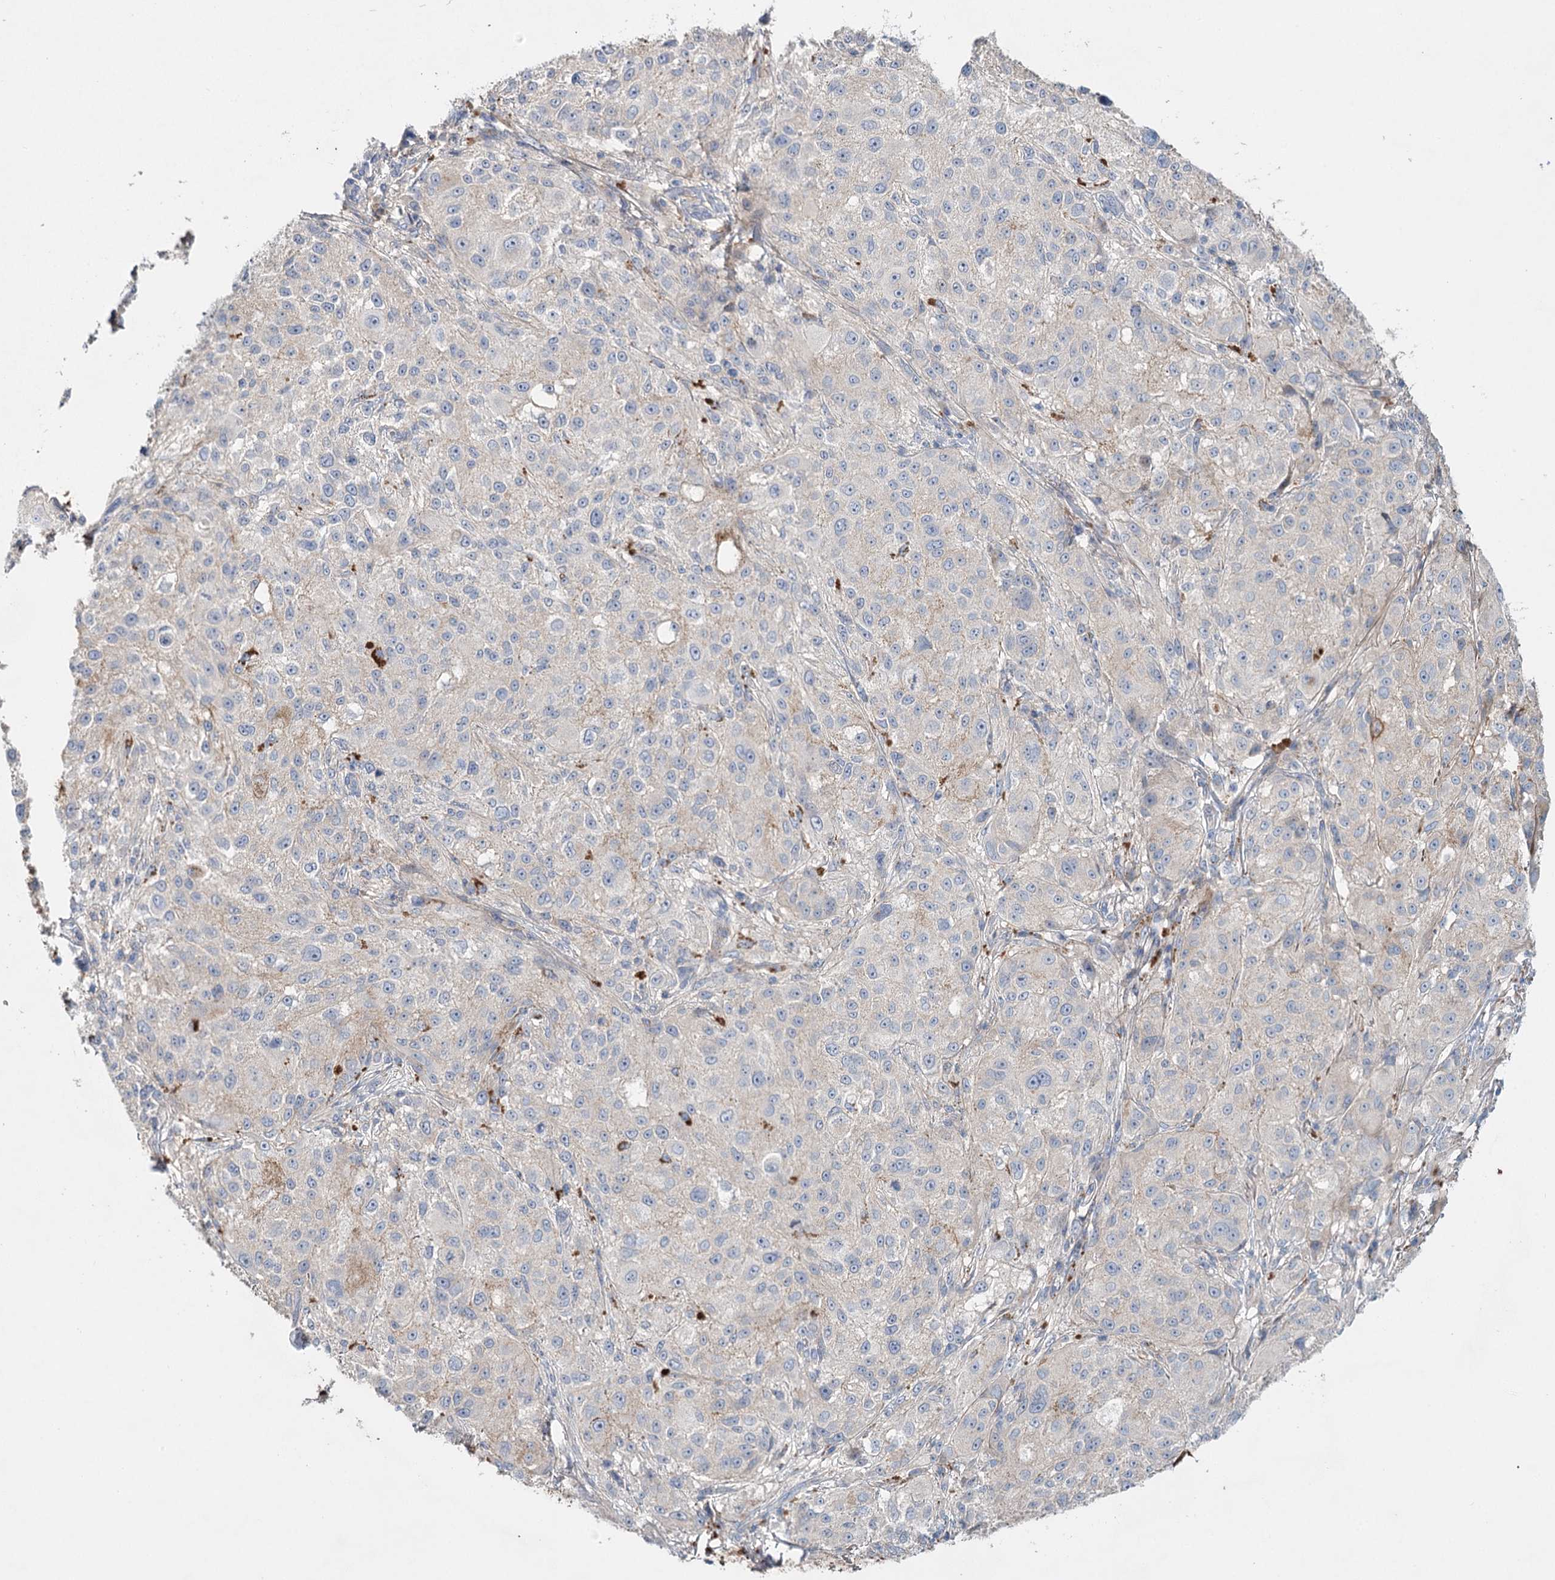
{"staining": {"intensity": "negative", "quantity": "none", "location": "none"}, "tissue": "melanoma", "cell_type": "Tumor cells", "image_type": "cancer", "snomed": [{"axis": "morphology", "description": "Necrosis, NOS"}, {"axis": "morphology", "description": "Malignant melanoma, NOS"}, {"axis": "topography", "description": "Skin"}], "caption": "This is a histopathology image of immunohistochemistry staining of melanoma, which shows no staining in tumor cells.", "gene": "ALKBH8", "patient": {"sex": "female", "age": 87}}